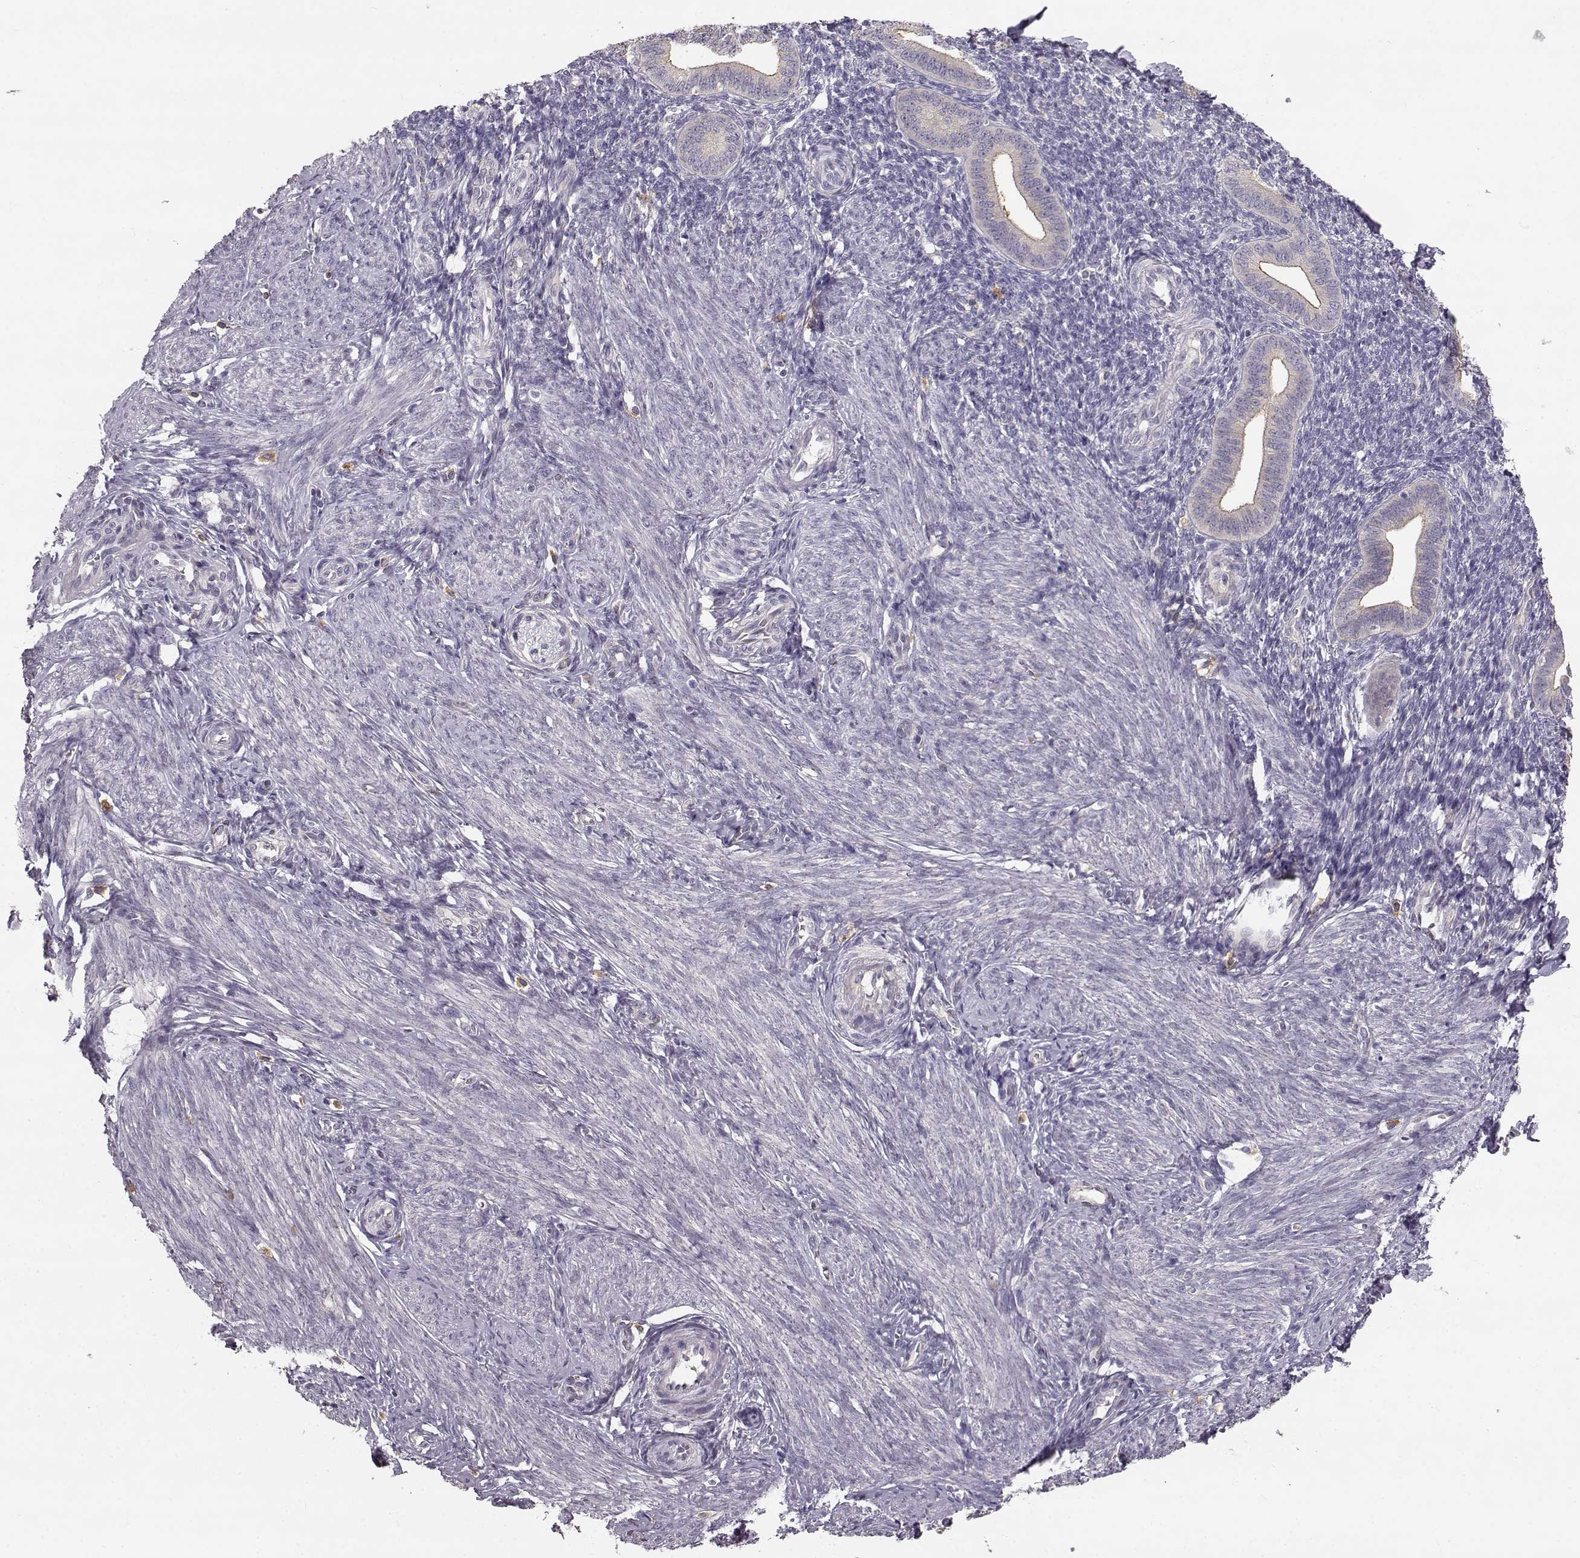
{"staining": {"intensity": "negative", "quantity": "none", "location": "none"}, "tissue": "endometrium", "cell_type": "Cells in endometrial stroma", "image_type": "normal", "snomed": [{"axis": "morphology", "description": "Normal tissue, NOS"}, {"axis": "topography", "description": "Endometrium"}], "caption": "IHC of normal endometrium reveals no staining in cells in endometrial stroma.", "gene": "GHR", "patient": {"sex": "female", "age": 40}}